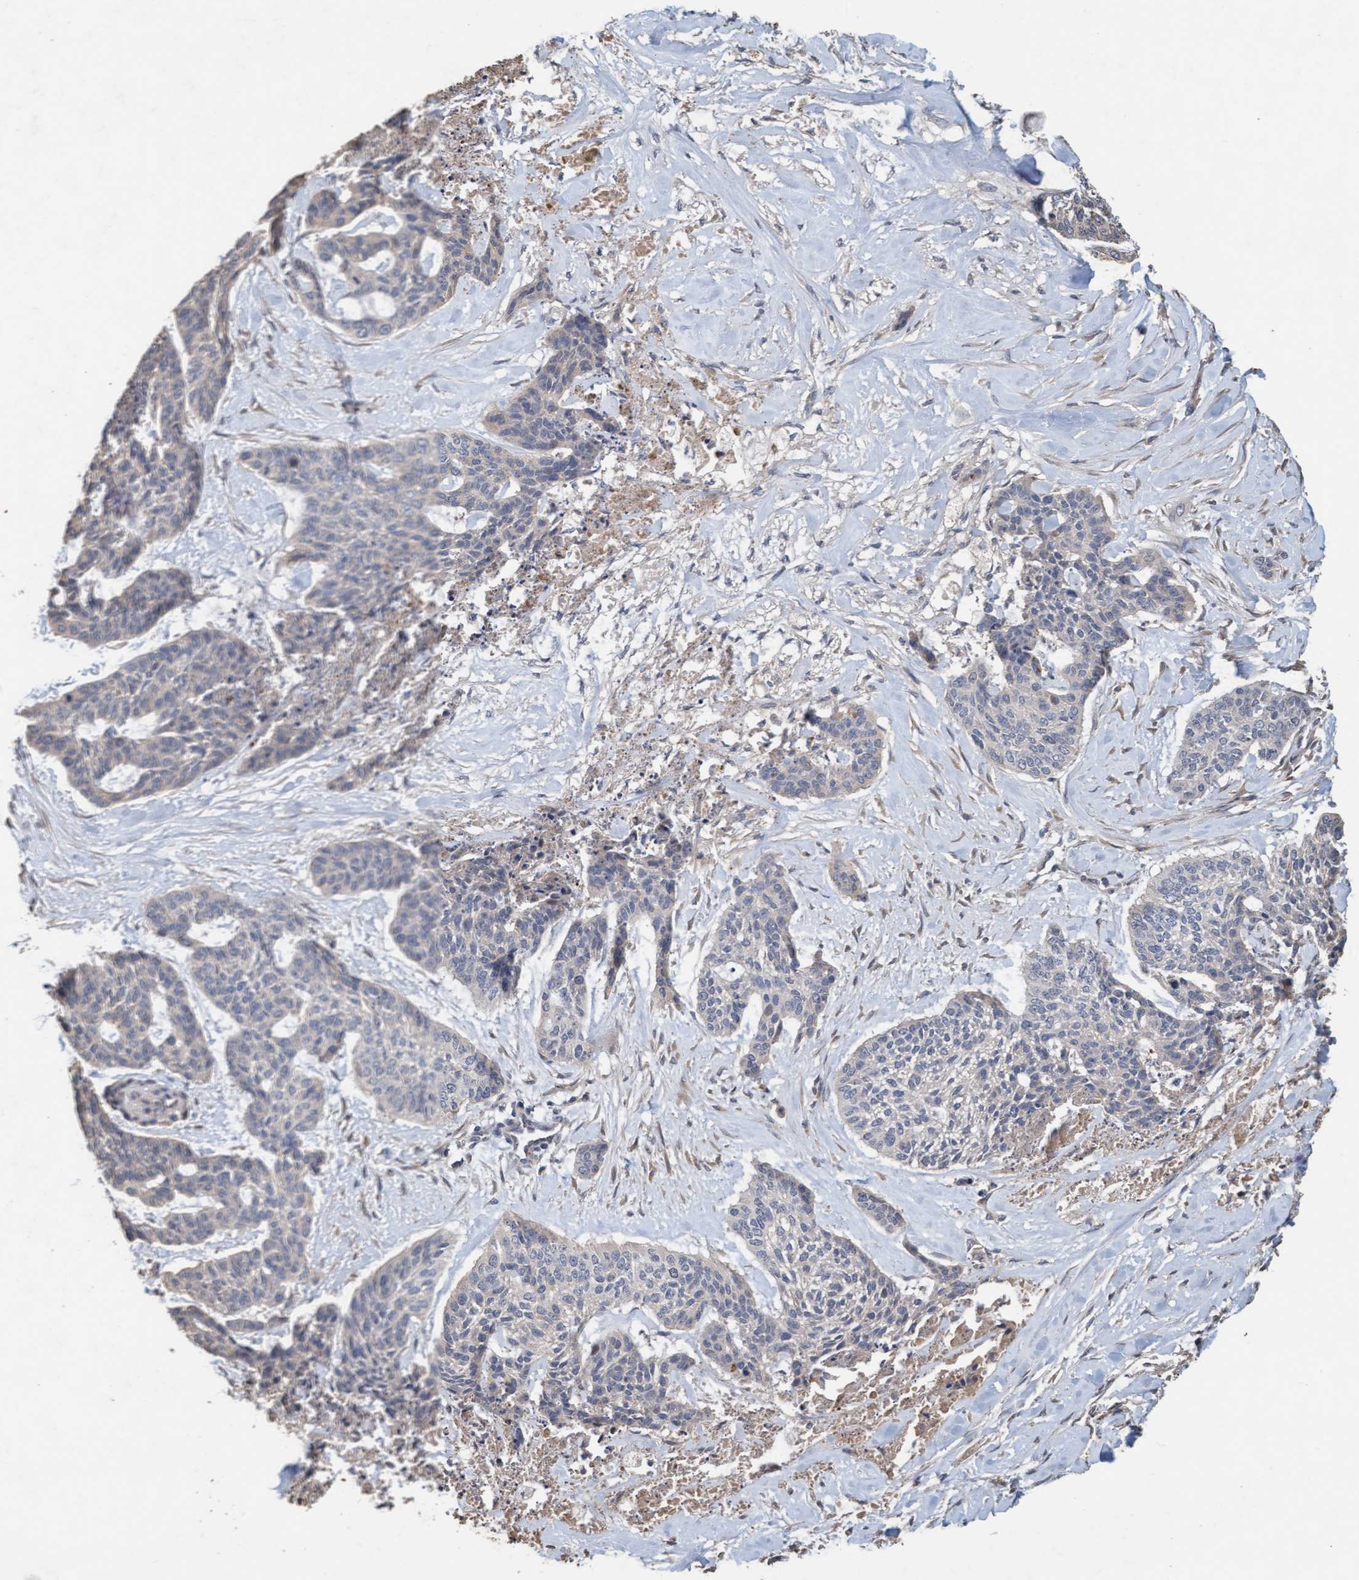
{"staining": {"intensity": "negative", "quantity": "none", "location": "none"}, "tissue": "skin cancer", "cell_type": "Tumor cells", "image_type": "cancer", "snomed": [{"axis": "morphology", "description": "Basal cell carcinoma"}, {"axis": "topography", "description": "Skin"}], "caption": "Micrograph shows no protein positivity in tumor cells of basal cell carcinoma (skin) tissue. Brightfield microscopy of immunohistochemistry stained with DAB (brown) and hematoxylin (blue), captured at high magnification.", "gene": "LONRF1", "patient": {"sex": "female", "age": 64}}